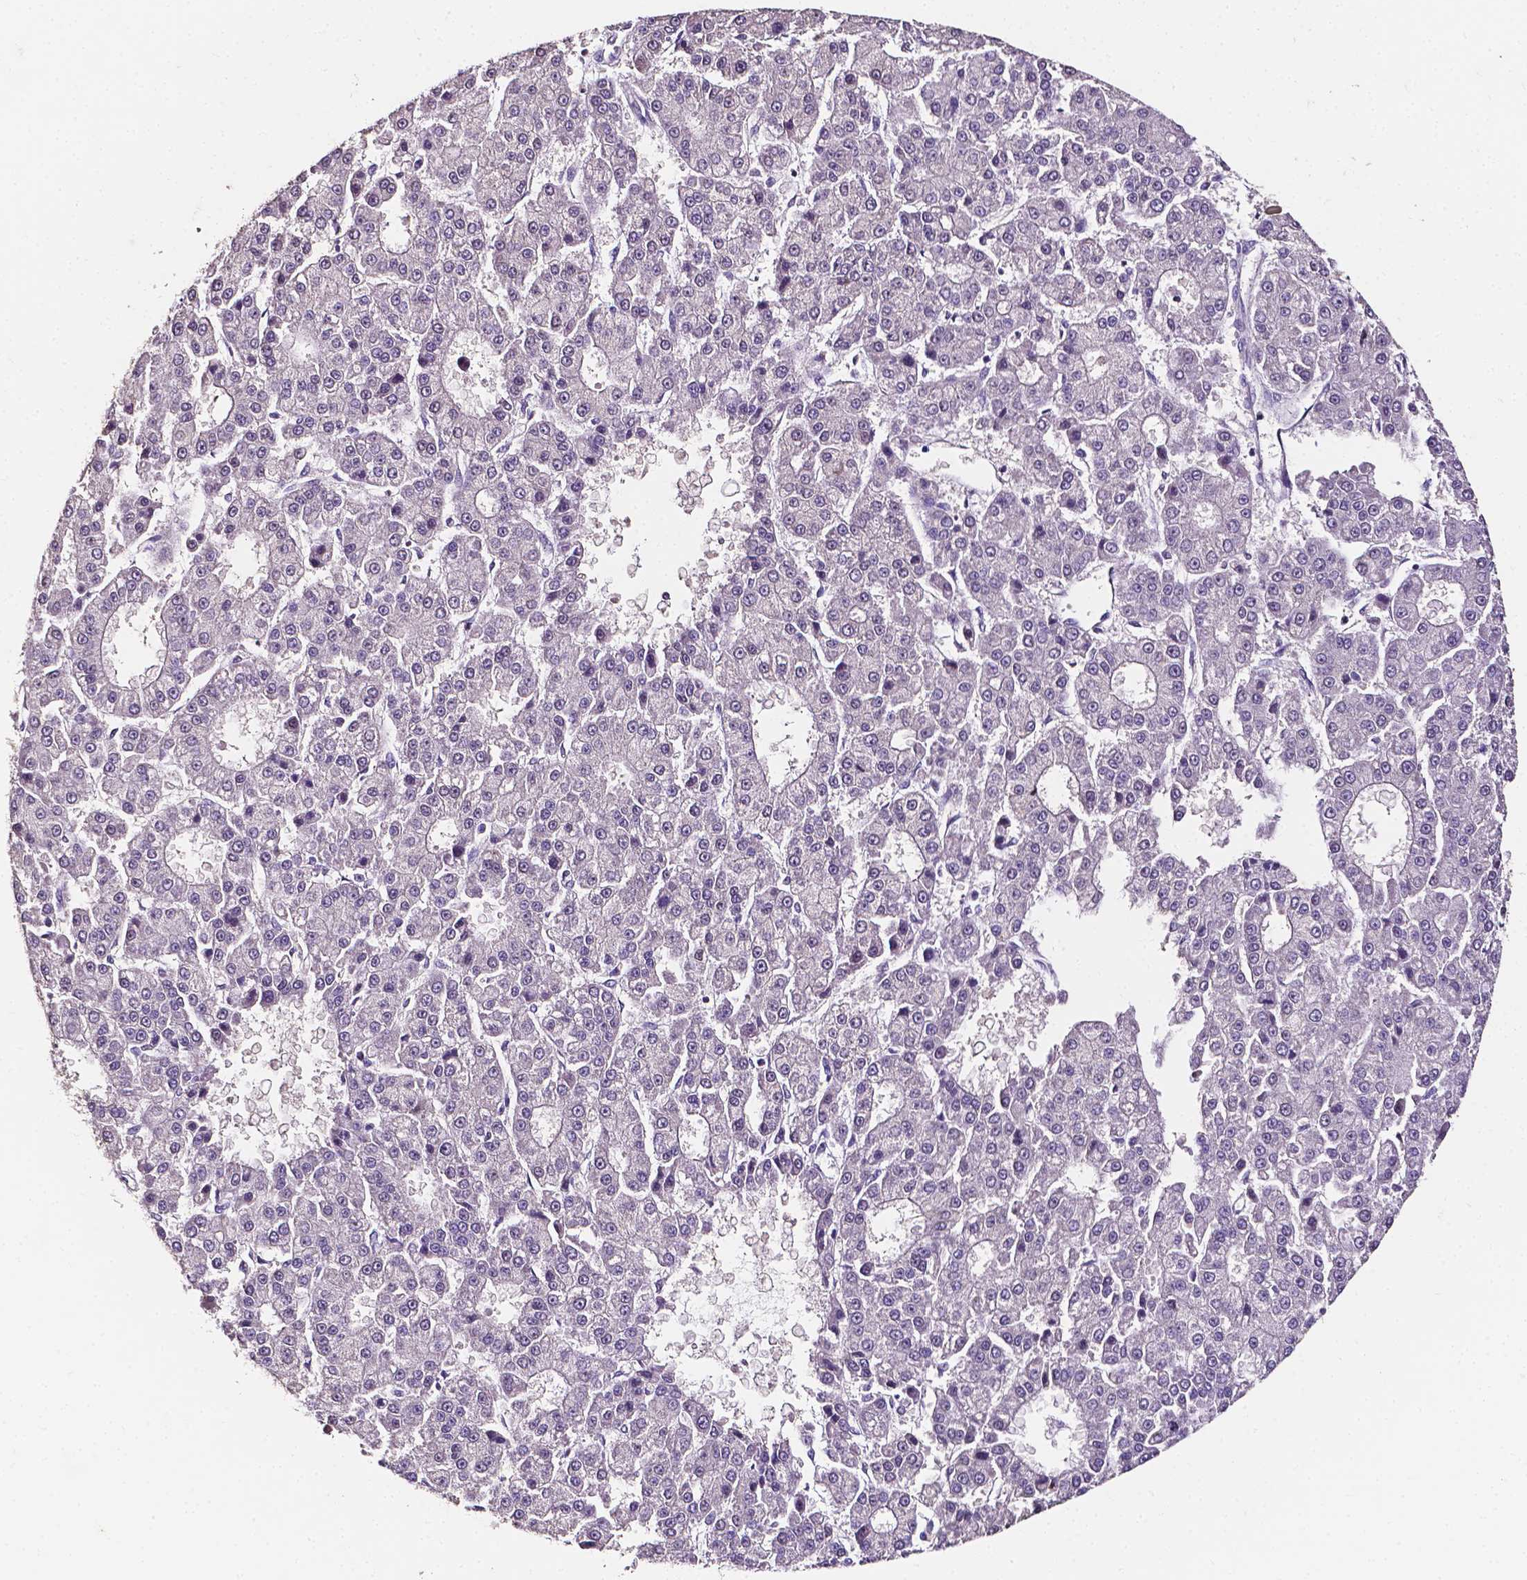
{"staining": {"intensity": "negative", "quantity": "none", "location": "none"}, "tissue": "liver cancer", "cell_type": "Tumor cells", "image_type": "cancer", "snomed": [{"axis": "morphology", "description": "Carcinoma, Hepatocellular, NOS"}, {"axis": "topography", "description": "Liver"}], "caption": "Immunohistochemistry (IHC) of liver cancer (hepatocellular carcinoma) displays no expression in tumor cells. (DAB immunohistochemistry, high magnification).", "gene": "PSAT1", "patient": {"sex": "male", "age": 70}}